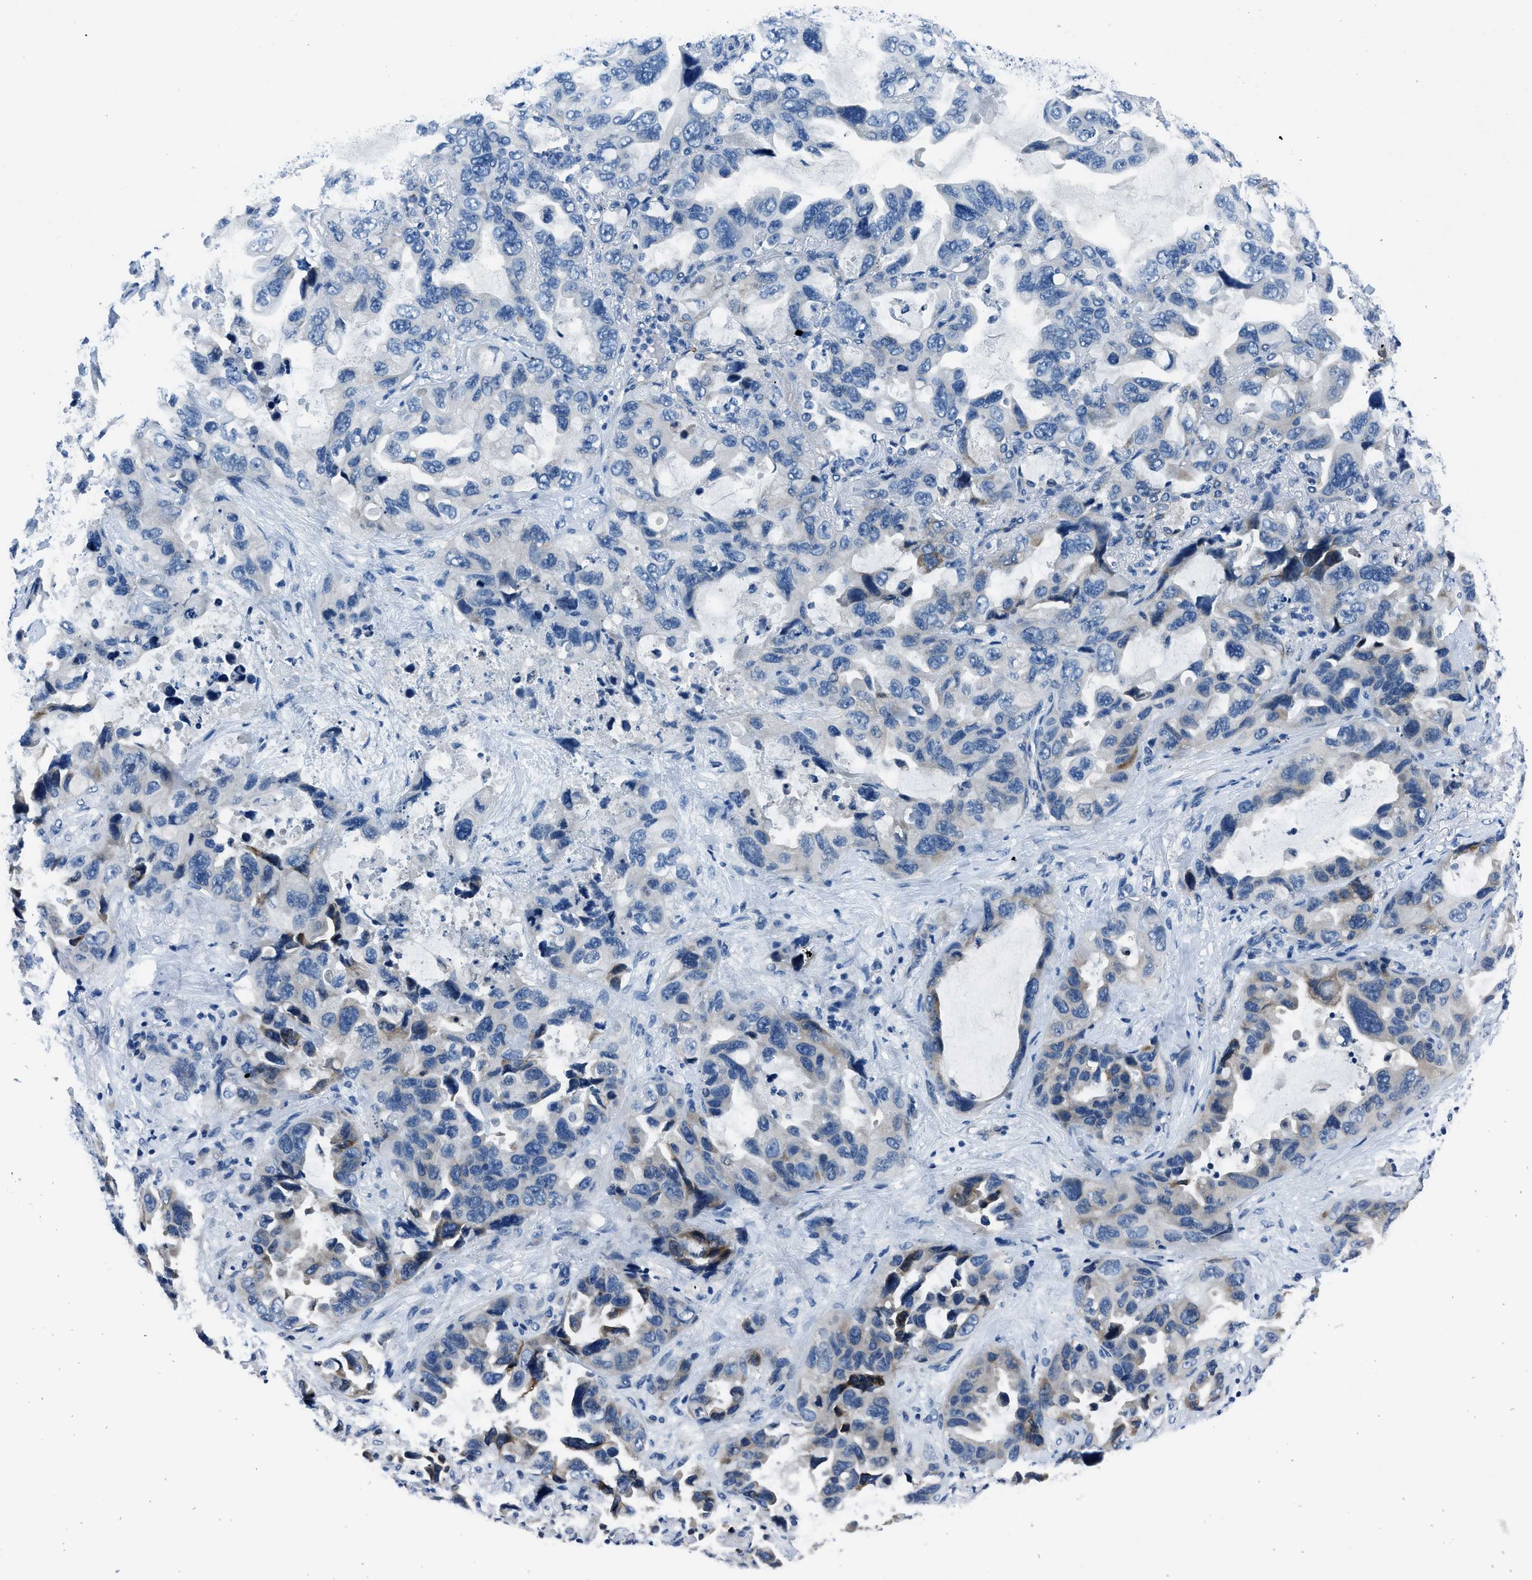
{"staining": {"intensity": "weak", "quantity": "<25%", "location": "cytoplasmic/membranous"}, "tissue": "lung cancer", "cell_type": "Tumor cells", "image_type": "cancer", "snomed": [{"axis": "morphology", "description": "Squamous cell carcinoma, NOS"}, {"axis": "topography", "description": "Lung"}], "caption": "Immunohistochemical staining of lung cancer (squamous cell carcinoma) shows no significant expression in tumor cells. Brightfield microscopy of immunohistochemistry stained with DAB (3,3'-diaminobenzidine) (brown) and hematoxylin (blue), captured at high magnification.", "gene": "GJA3", "patient": {"sex": "female", "age": 73}}